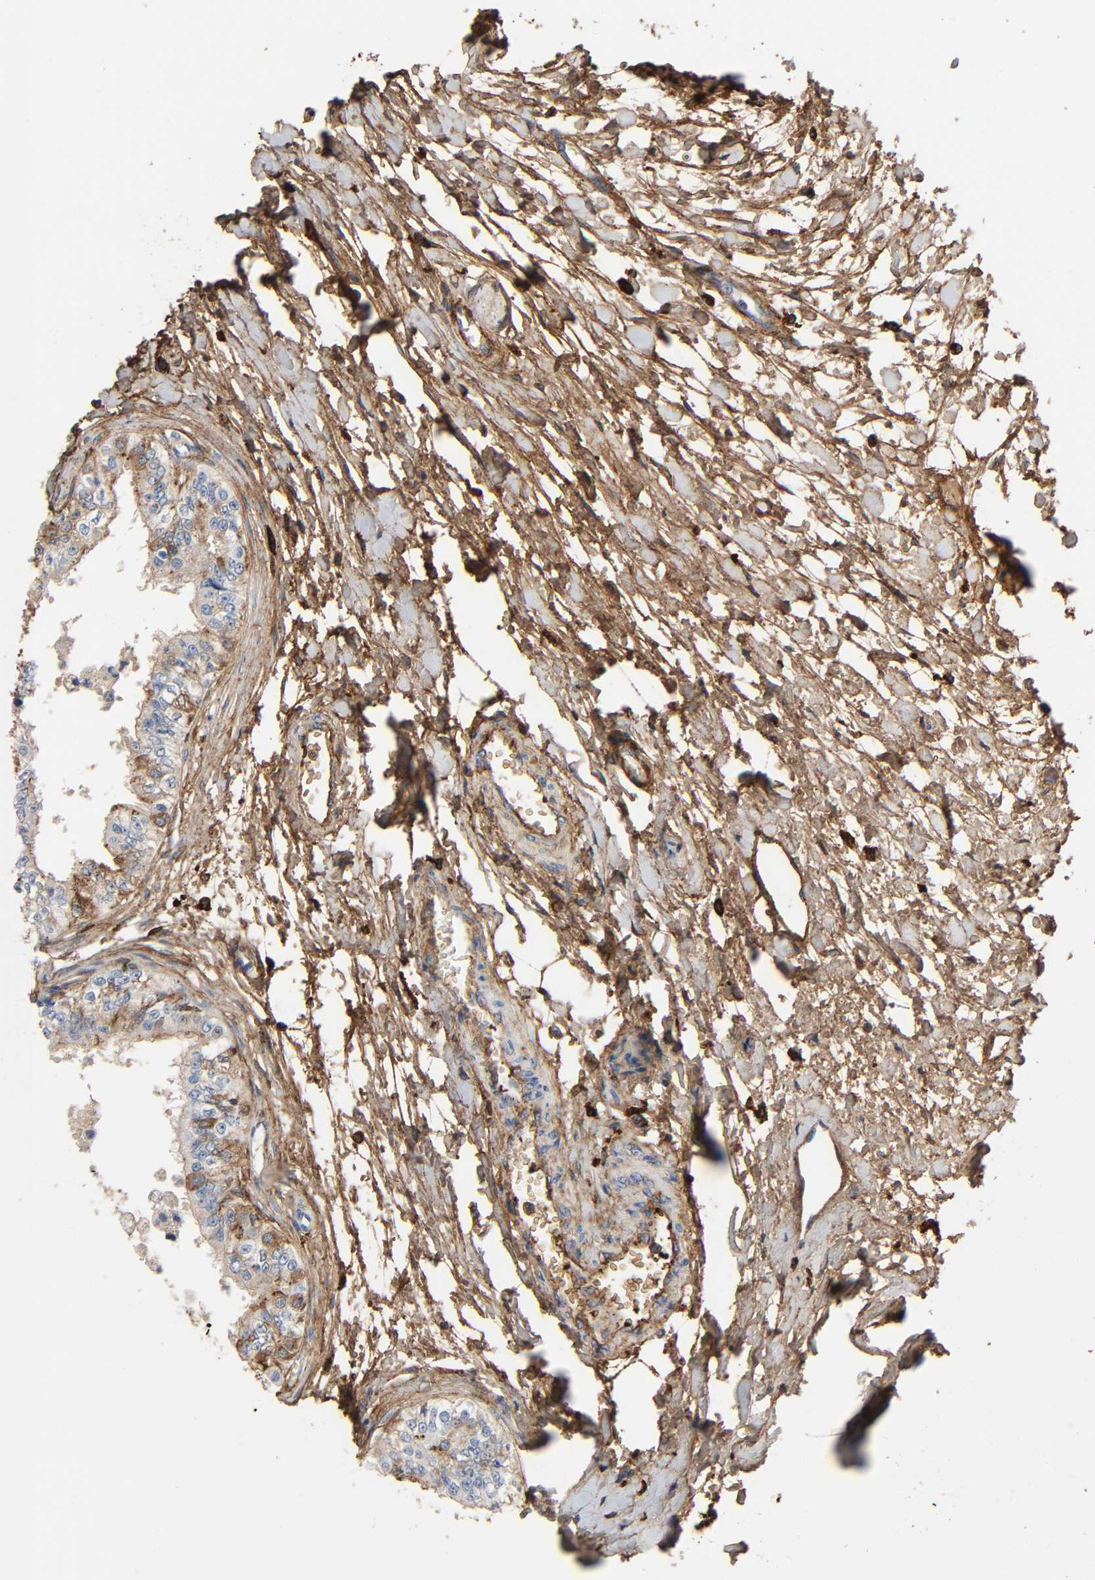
{"staining": {"intensity": "moderate", "quantity": ">75%", "location": "cytoplasmic/membranous"}, "tissue": "epididymis", "cell_type": "Glandular cells", "image_type": "normal", "snomed": [{"axis": "morphology", "description": "Normal tissue, NOS"}, {"axis": "morphology", "description": "Adenocarcinoma, metastatic, NOS"}, {"axis": "topography", "description": "Testis"}, {"axis": "topography", "description": "Epididymis"}], "caption": "The photomicrograph demonstrates immunohistochemical staining of unremarkable epididymis. There is moderate cytoplasmic/membranous expression is present in approximately >75% of glandular cells. (DAB (3,3'-diaminobenzidine) IHC, brown staining for protein, blue staining for nuclei).", "gene": "C3", "patient": {"sex": "male", "age": 26}}